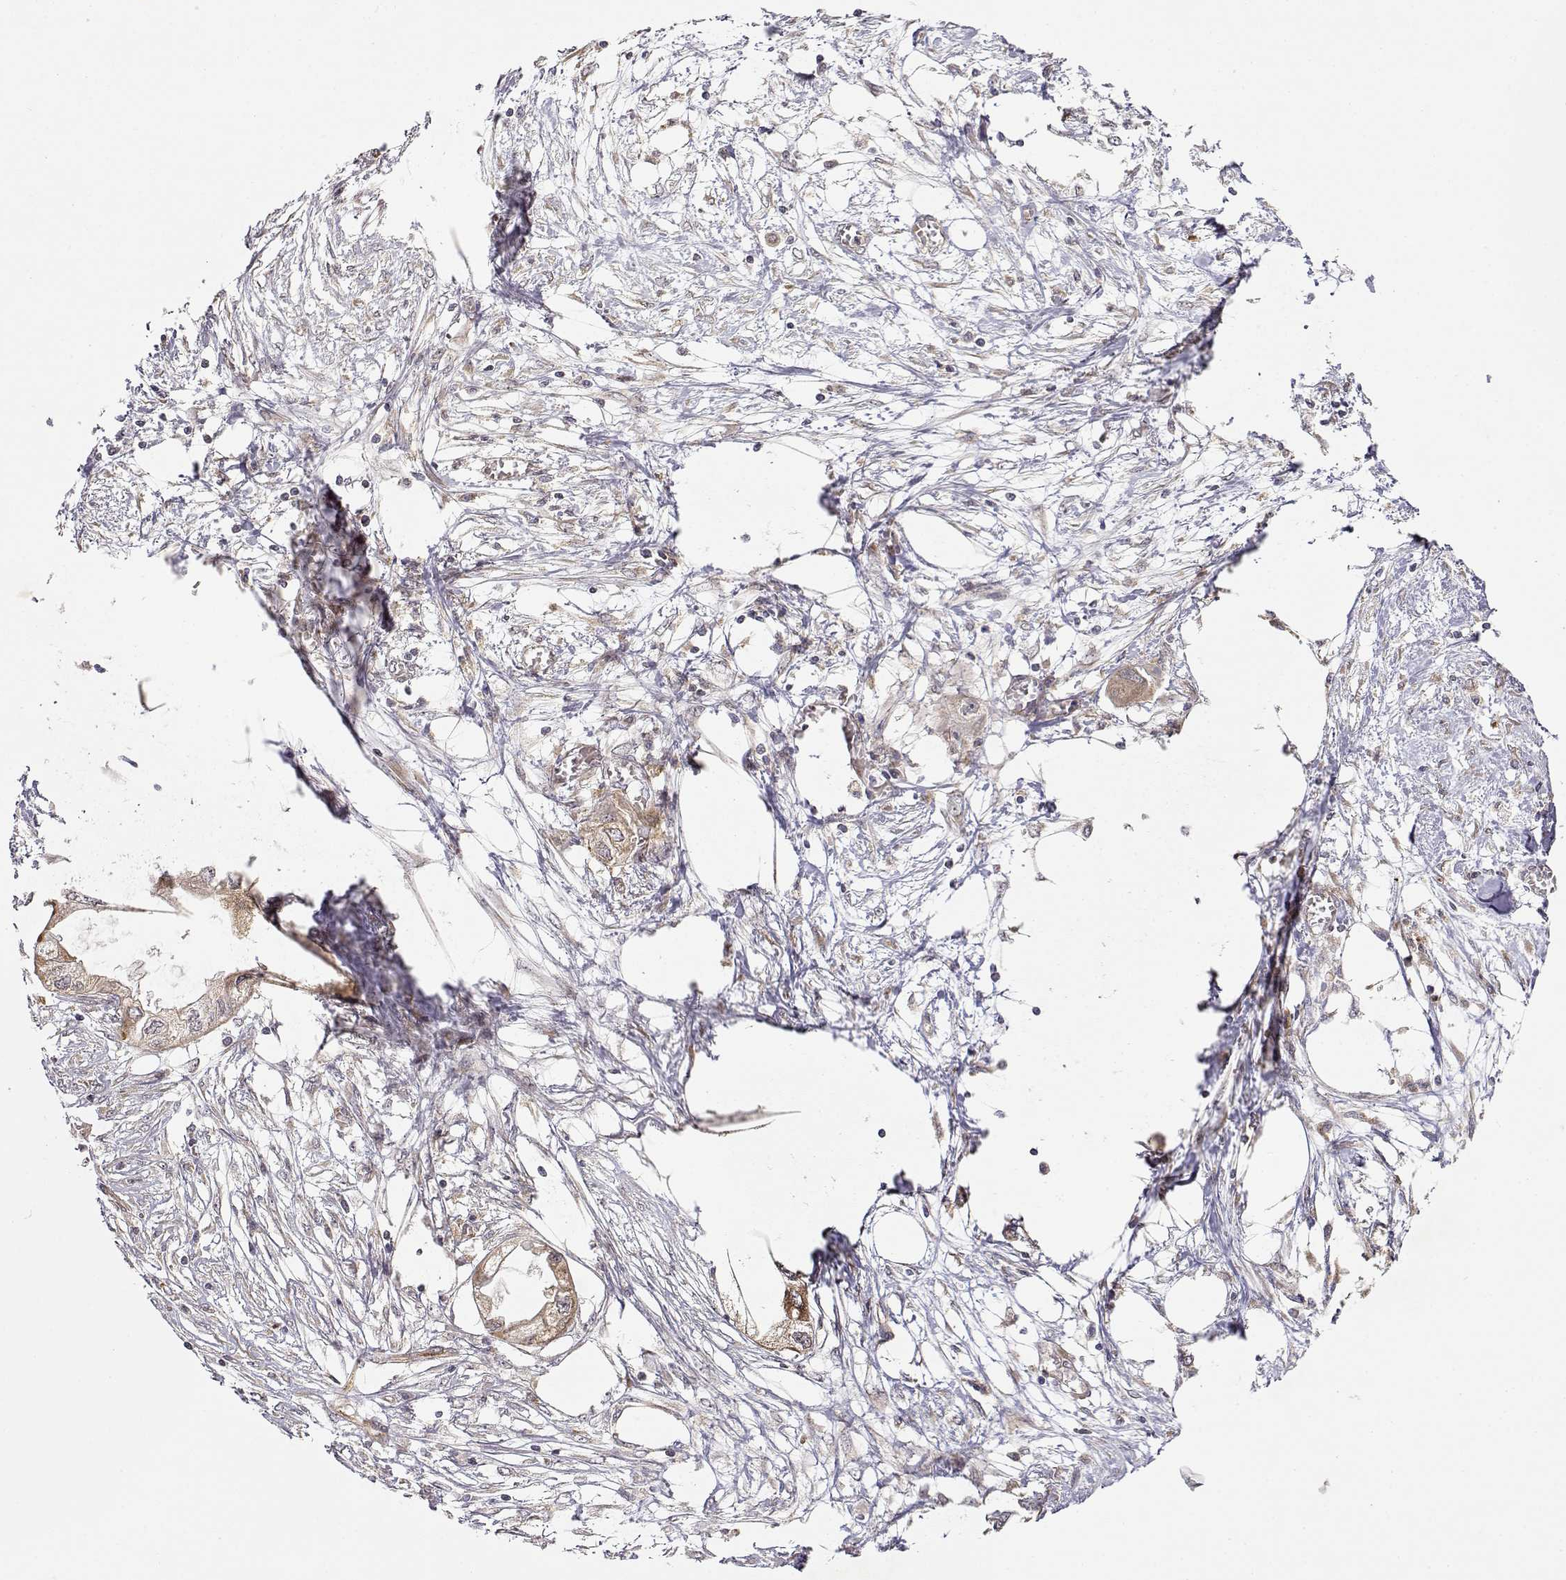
{"staining": {"intensity": "weak", "quantity": ">75%", "location": "cytoplasmic/membranous"}, "tissue": "endometrial cancer", "cell_type": "Tumor cells", "image_type": "cancer", "snomed": [{"axis": "morphology", "description": "Adenocarcinoma, NOS"}, {"axis": "morphology", "description": "Adenocarcinoma, metastatic, NOS"}, {"axis": "topography", "description": "Adipose tissue"}, {"axis": "topography", "description": "Endometrium"}], "caption": "Immunohistochemical staining of endometrial cancer (metastatic adenocarcinoma) demonstrates weak cytoplasmic/membranous protein expression in approximately >75% of tumor cells.", "gene": "RNF13", "patient": {"sex": "female", "age": 67}}